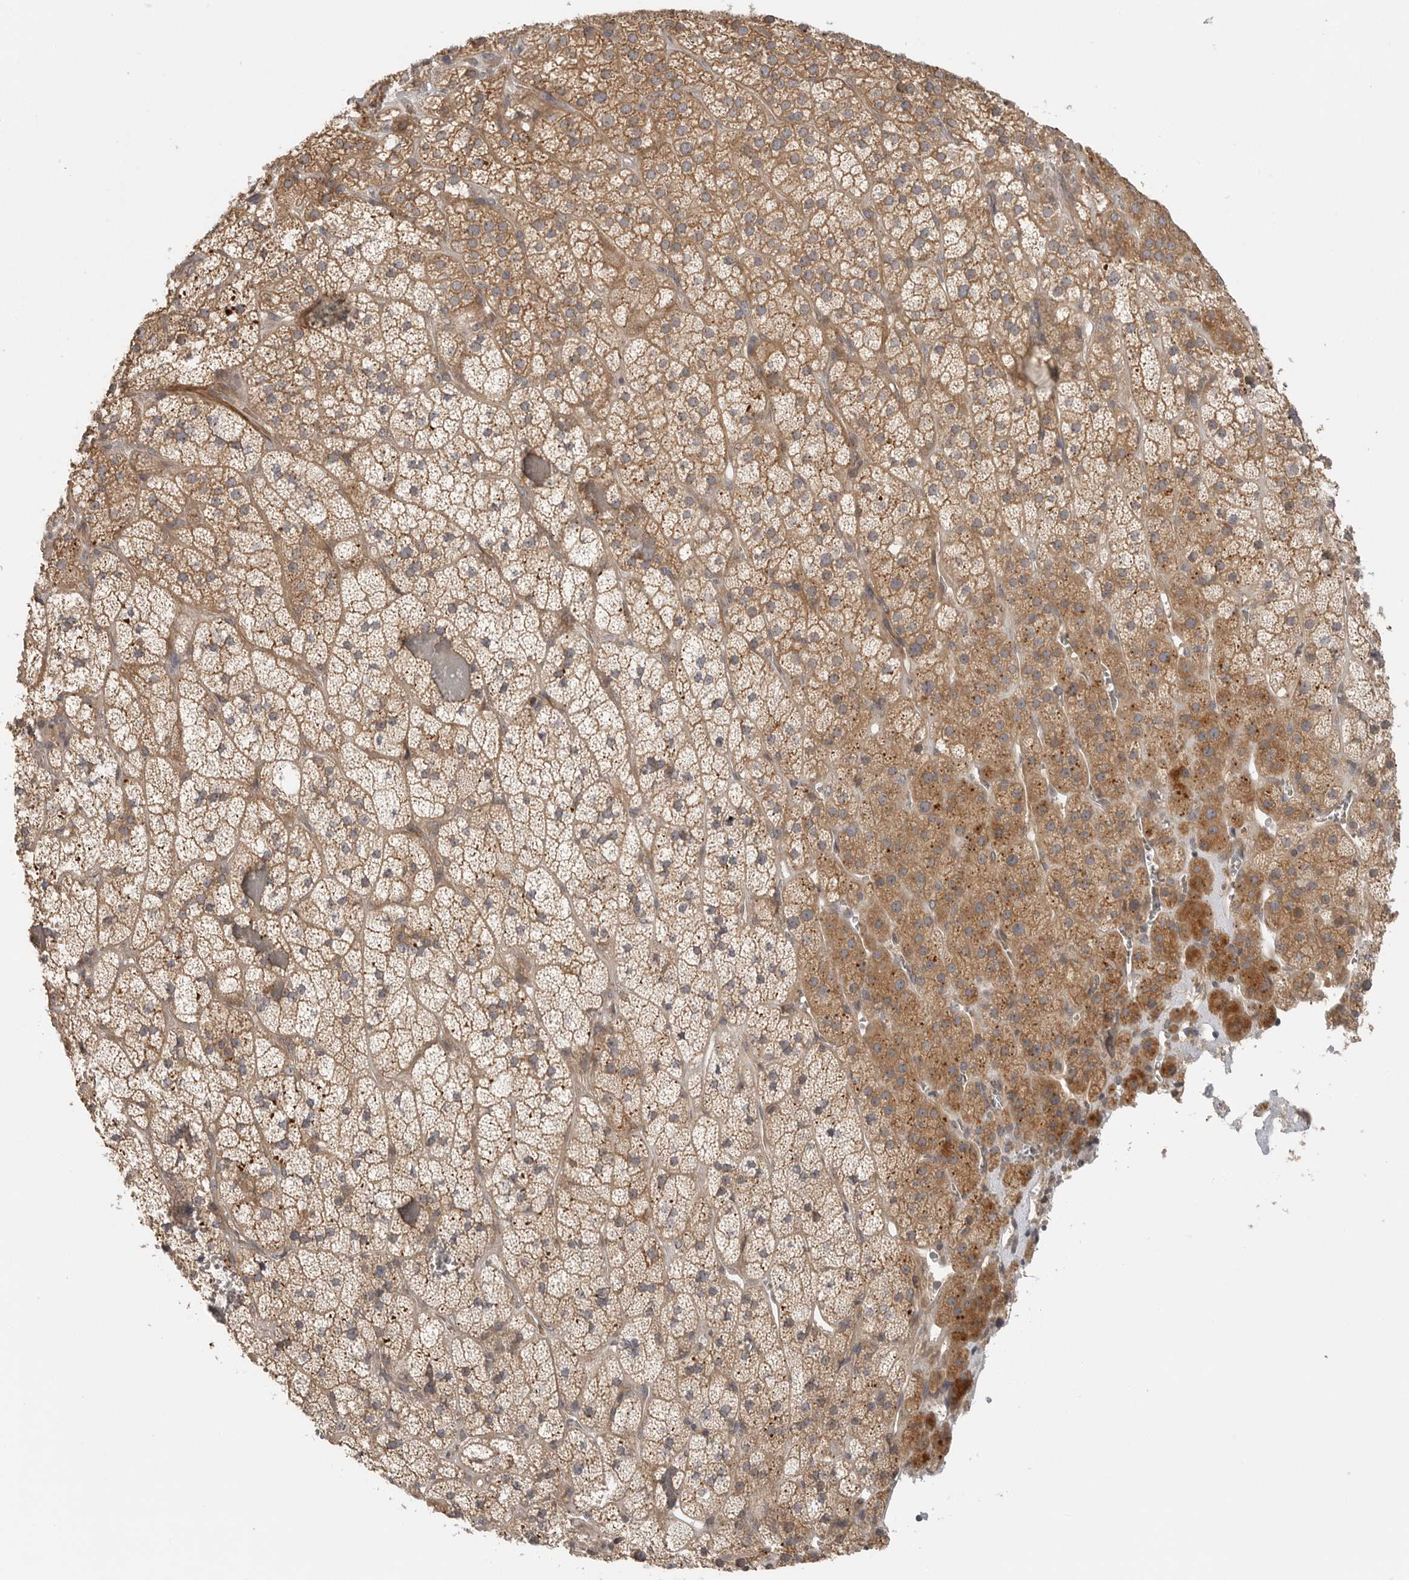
{"staining": {"intensity": "moderate", "quantity": ">75%", "location": "cytoplasmic/membranous"}, "tissue": "adrenal gland", "cell_type": "Glandular cells", "image_type": "normal", "snomed": [{"axis": "morphology", "description": "Normal tissue, NOS"}, {"axis": "topography", "description": "Adrenal gland"}], "caption": "Immunohistochemical staining of normal adrenal gland reveals medium levels of moderate cytoplasmic/membranous staining in approximately >75% of glandular cells.", "gene": "CCPG1", "patient": {"sex": "male", "age": 57}}